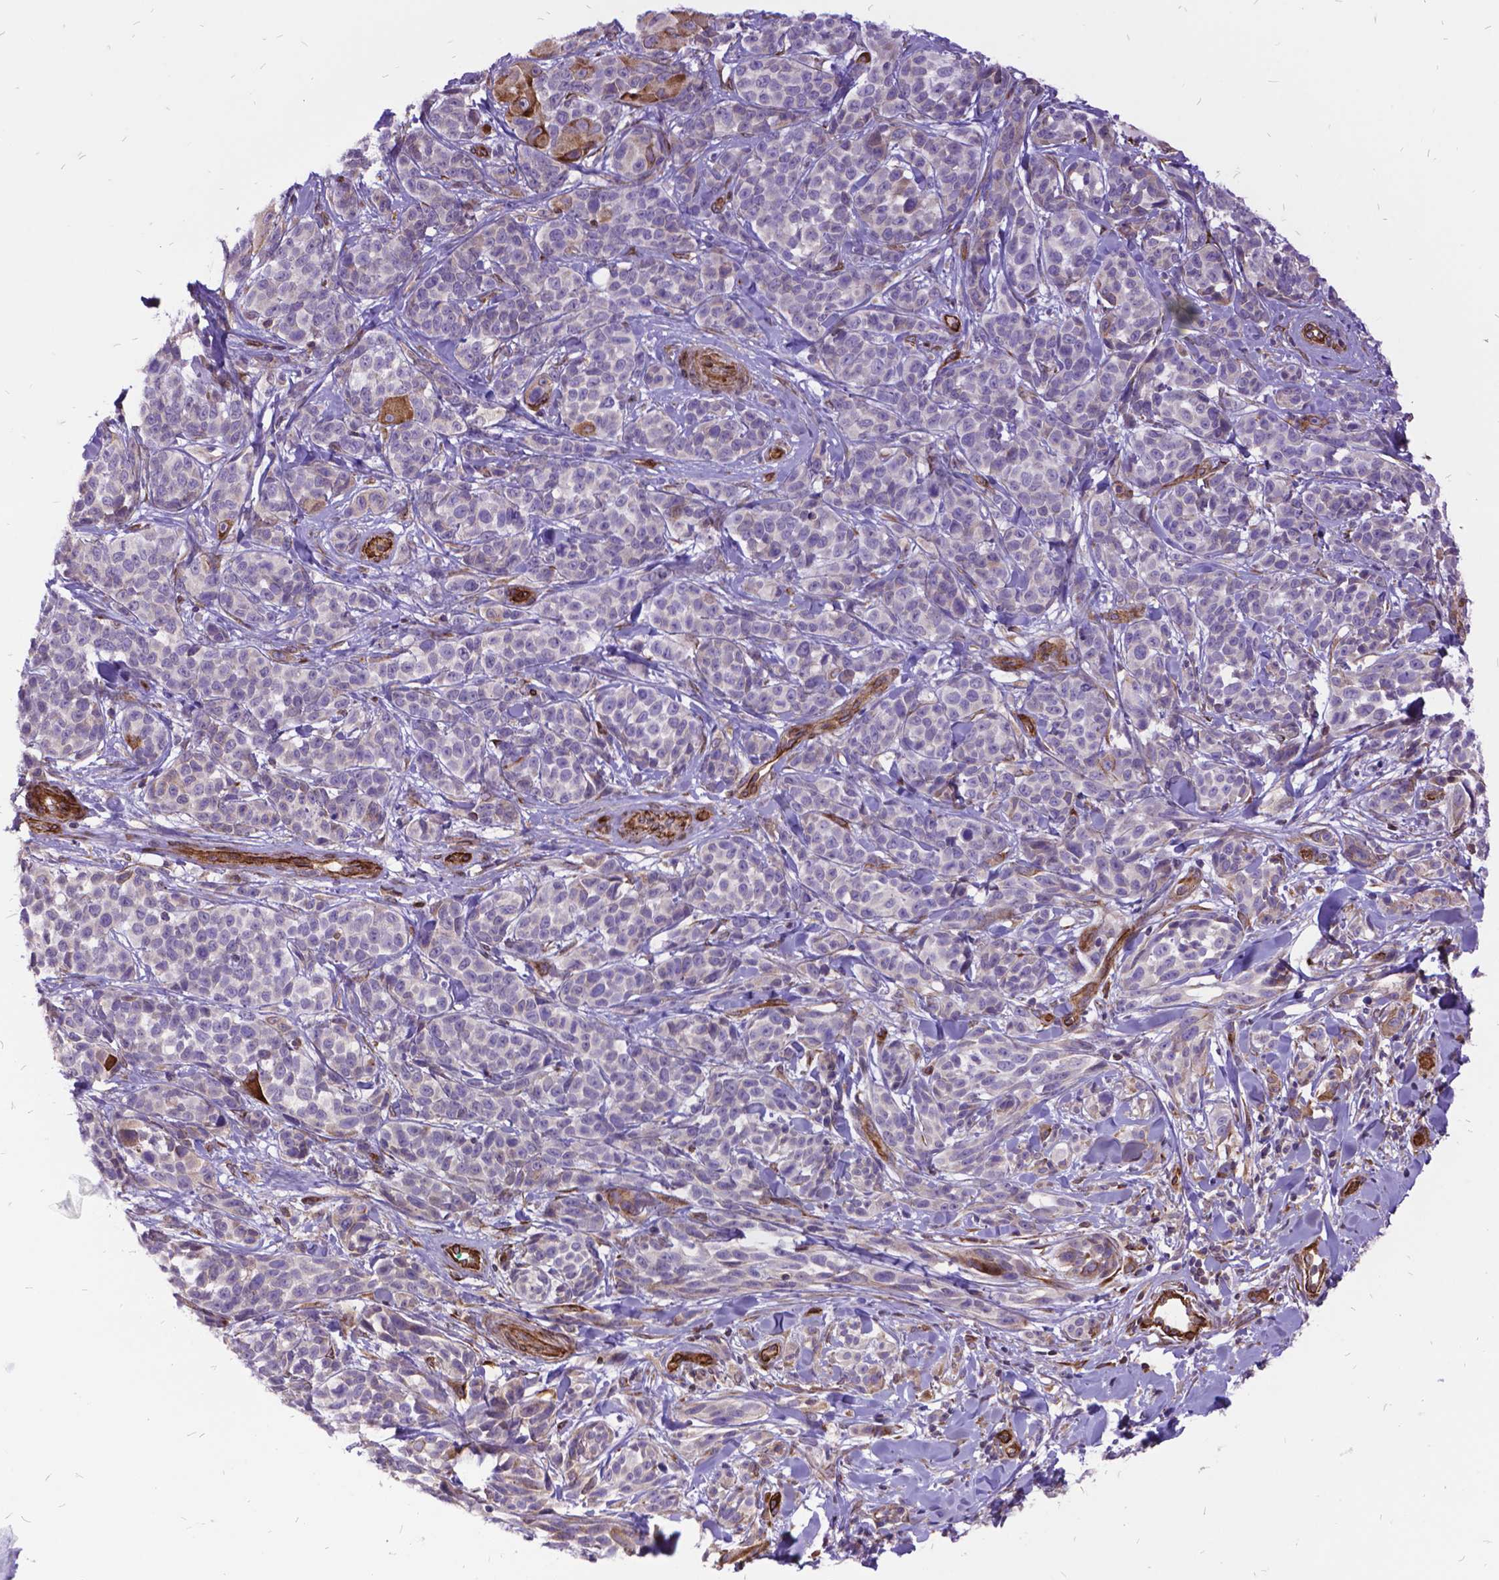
{"staining": {"intensity": "moderate", "quantity": "25%-75%", "location": "cytoplasmic/membranous"}, "tissue": "melanoma", "cell_type": "Tumor cells", "image_type": "cancer", "snomed": [{"axis": "morphology", "description": "Malignant melanoma, NOS"}, {"axis": "topography", "description": "Skin"}], "caption": "Tumor cells reveal moderate cytoplasmic/membranous staining in approximately 25%-75% of cells in melanoma.", "gene": "GRB7", "patient": {"sex": "female", "age": 88}}